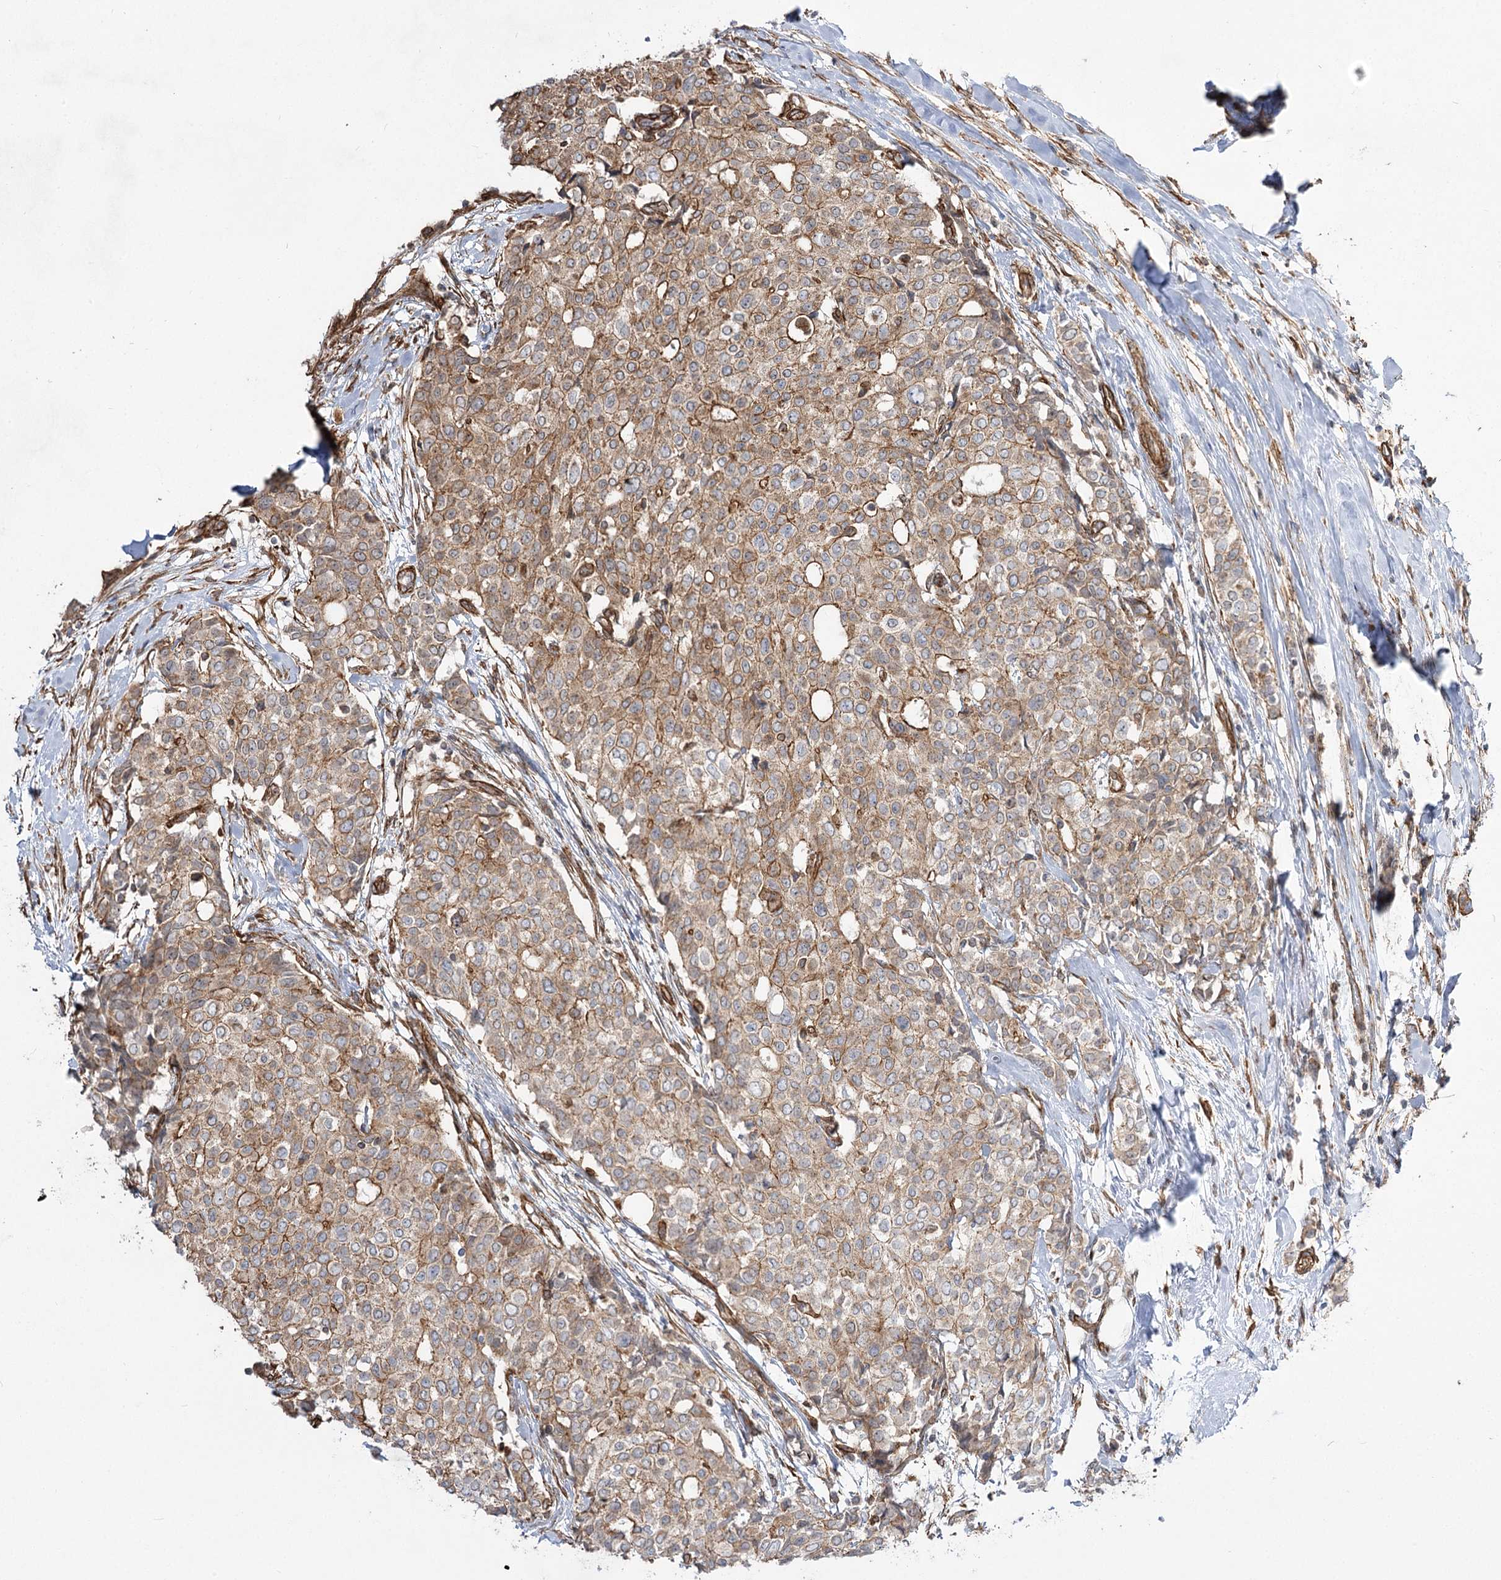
{"staining": {"intensity": "moderate", "quantity": ">75%", "location": "cytoplasmic/membranous"}, "tissue": "breast cancer", "cell_type": "Tumor cells", "image_type": "cancer", "snomed": [{"axis": "morphology", "description": "Lobular carcinoma"}, {"axis": "topography", "description": "Breast"}], "caption": "Immunohistochemistry image of neoplastic tissue: human breast cancer stained using IHC demonstrates medium levels of moderate protein expression localized specifically in the cytoplasmic/membranous of tumor cells, appearing as a cytoplasmic/membranous brown color.", "gene": "SH3BP5L", "patient": {"sex": "female", "age": 51}}